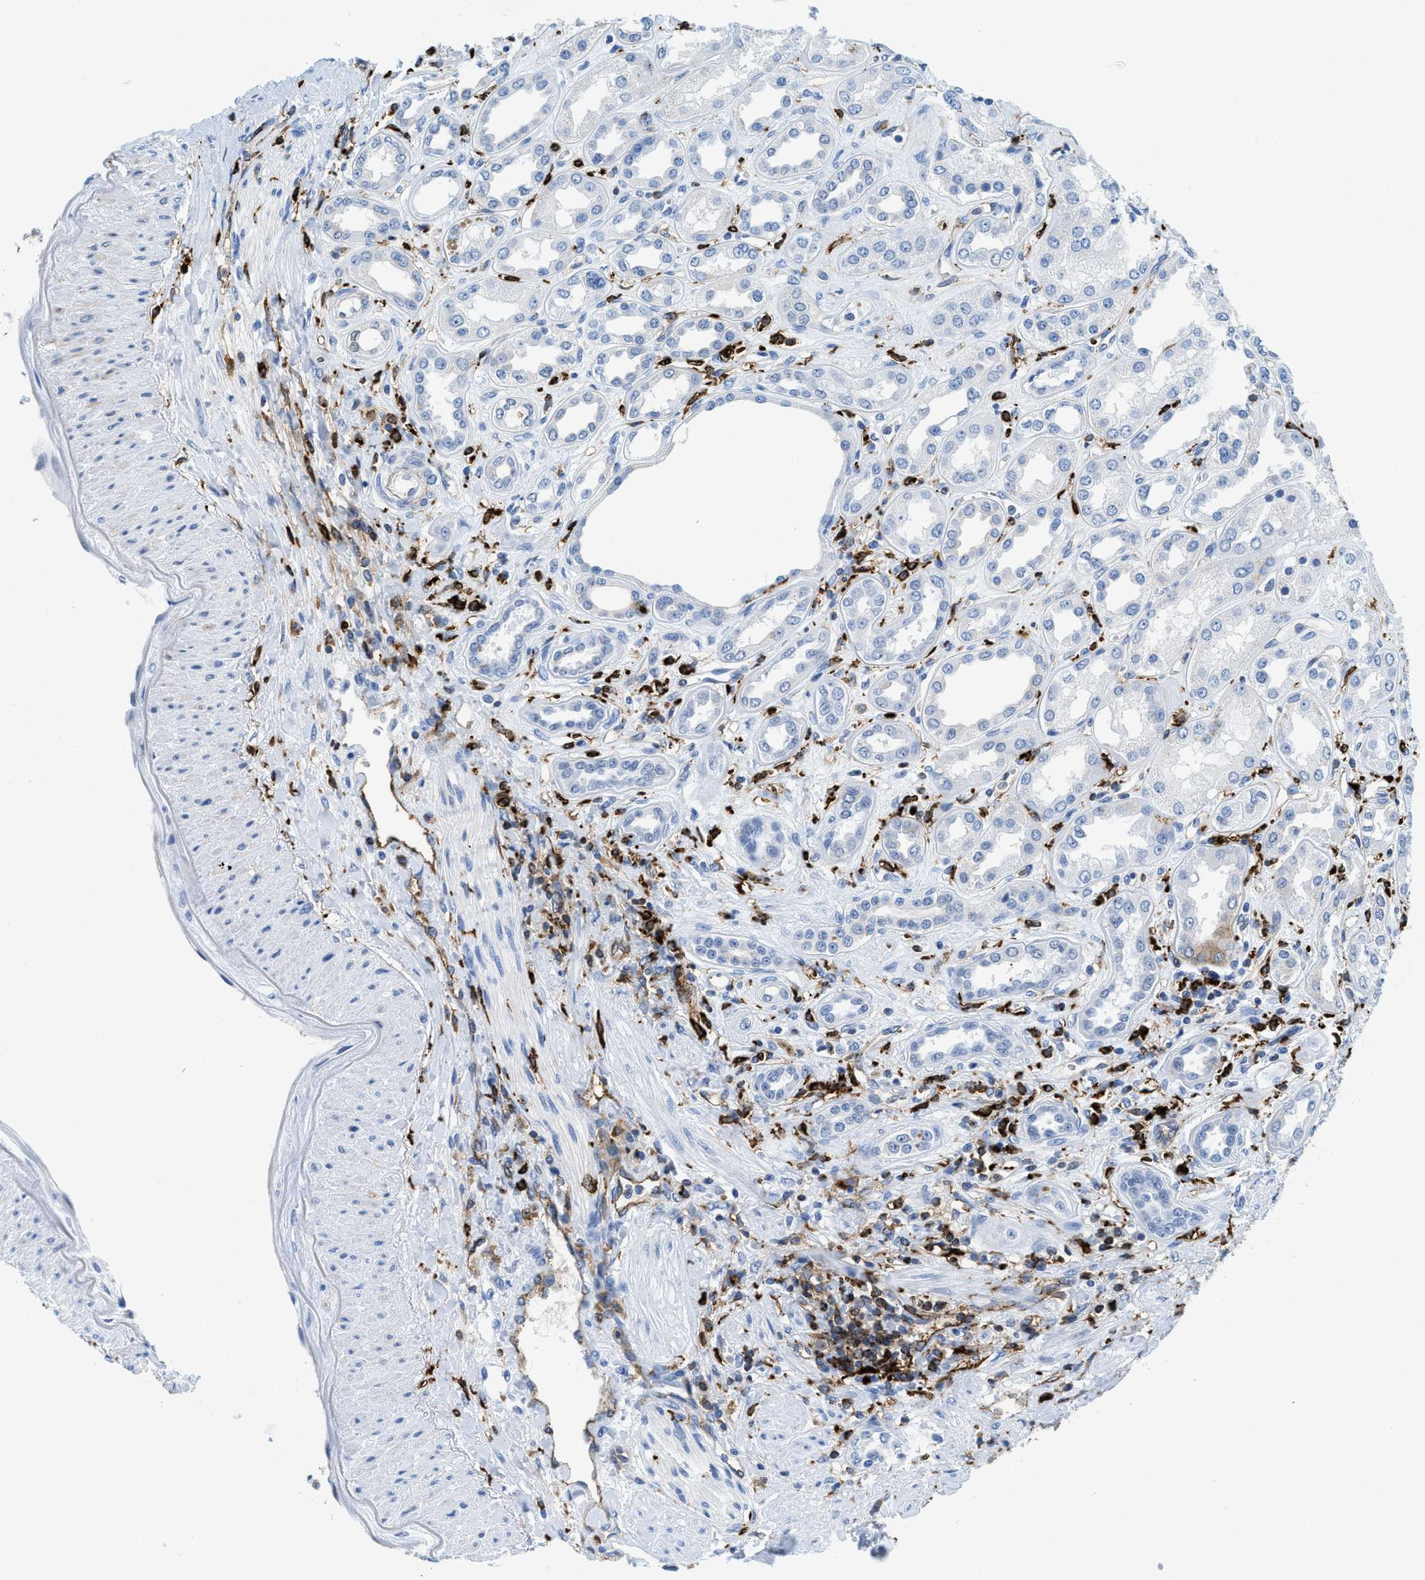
{"staining": {"intensity": "weak", "quantity": "<25%", "location": "cytoplasmic/membranous"}, "tissue": "kidney", "cell_type": "Cells in glomeruli", "image_type": "normal", "snomed": [{"axis": "morphology", "description": "Normal tissue, NOS"}, {"axis": "topography", "description": "Kidney"}], "caption": "Cells in glomeruli show no significant staining in unremarkable kidney.", "gene": "CD226", "patient": {"sex": "male", "age": 59}}